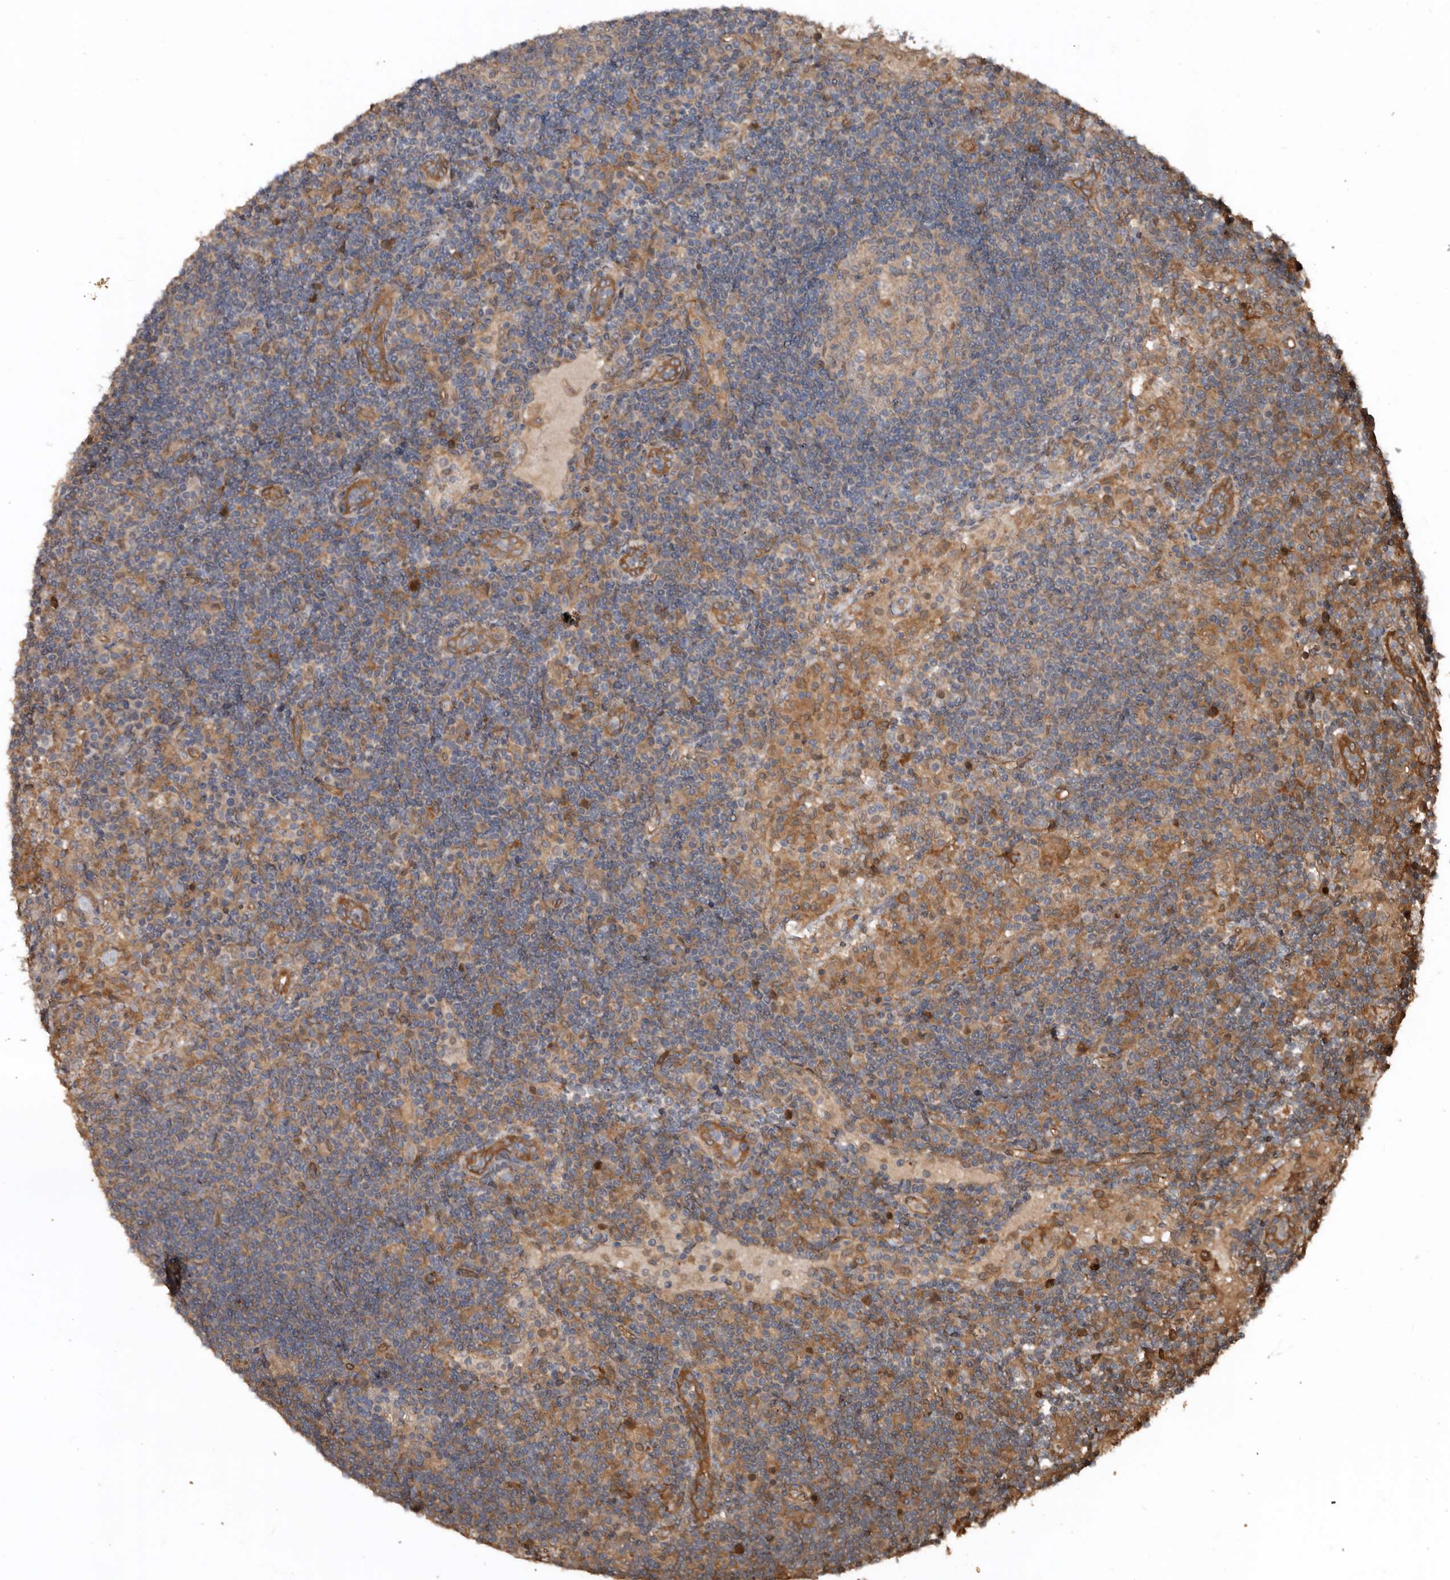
{"staining": {"intensity": "weak", "quantity": "25%-75%", "location": "cytoplasmic/membranous"}, "tissue": "lymph node", "cell_type": "Germinal center cells", "image_type": "normal", "snomed": [{"axis": "morphology", "description": "Normal tissue, NOS"}, {"axis": "topography", "description": "Lymph node"}], "caption": "IHC of normal lymph node reveals low levels of weak cytoplasmic/membranous staining in approximately 25%-75% of germinal center cells. The staining was performed using DAB to visualize the protein expression in brown, while the nuclei were stained in blue with hematoxylin (Magnification: 20x).", "gene": "EXOC3L1", "patient": {"sex": "female", "age": 53}}